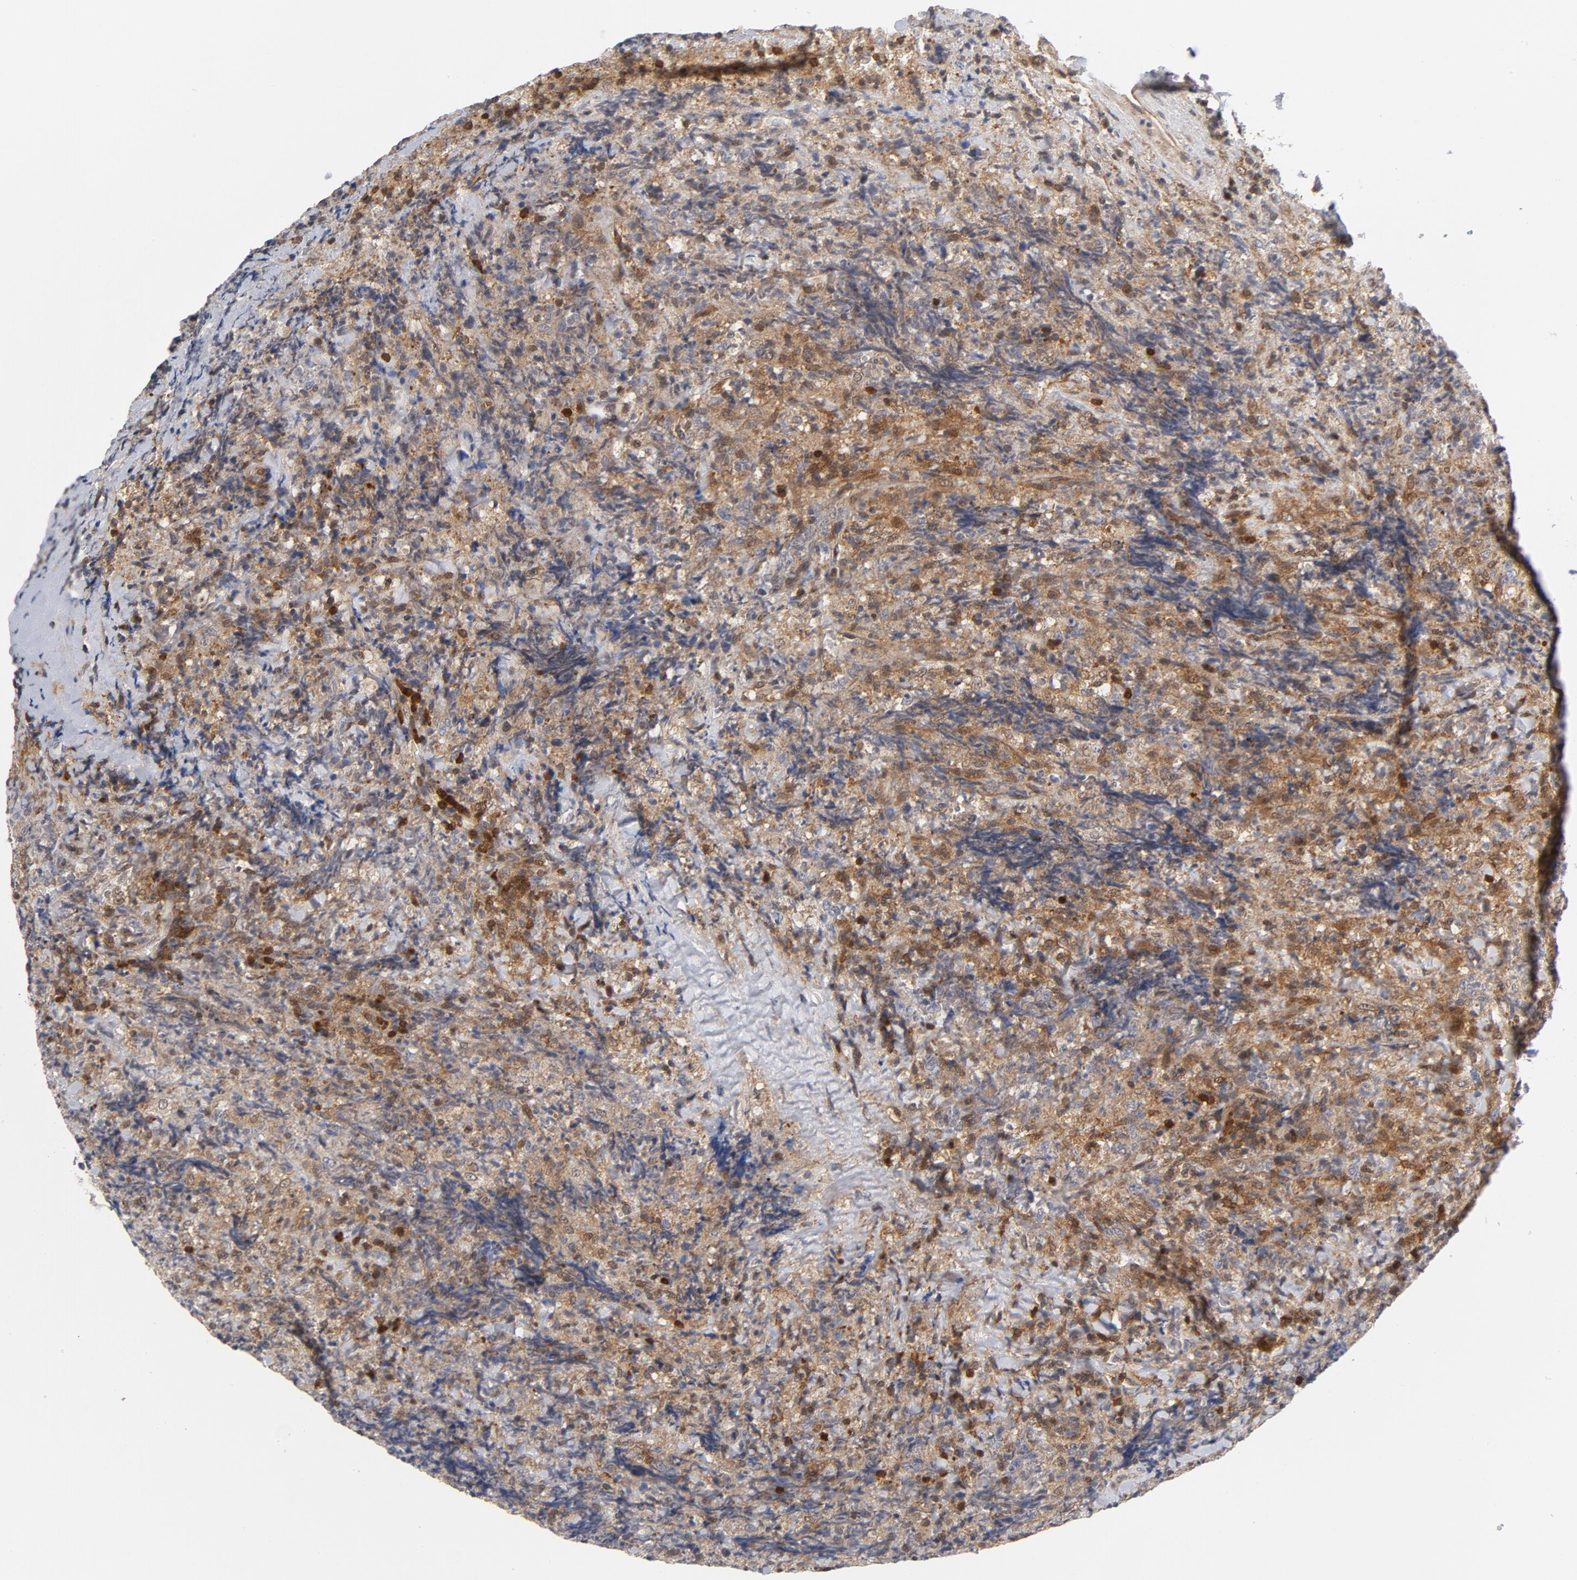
{"staining": {"intensity": "strong", "quantity": ">75%", "location": "cytoplasmic/membranous,nuclear"}, "tissue": "lymphoma", "cell_type": "Tumor cells", "image_type": "cancer", "snomed": [{"axis": "morphology", "description": "Malignant lymphoma, non-Hodgkin's type, High grade"}, {"axis": "topography", "description": "Tonsil"}], "caption": "High-grade malignant lymphoma, non-Hodgkin's type was stained to show a protein in brown. There is high levels of strong cytoplasmic/membranous and nuclear expression in approximately >75% of tumor cells.", "gene": "TRADD", "patient": {"sex": "female", "age": 36}}